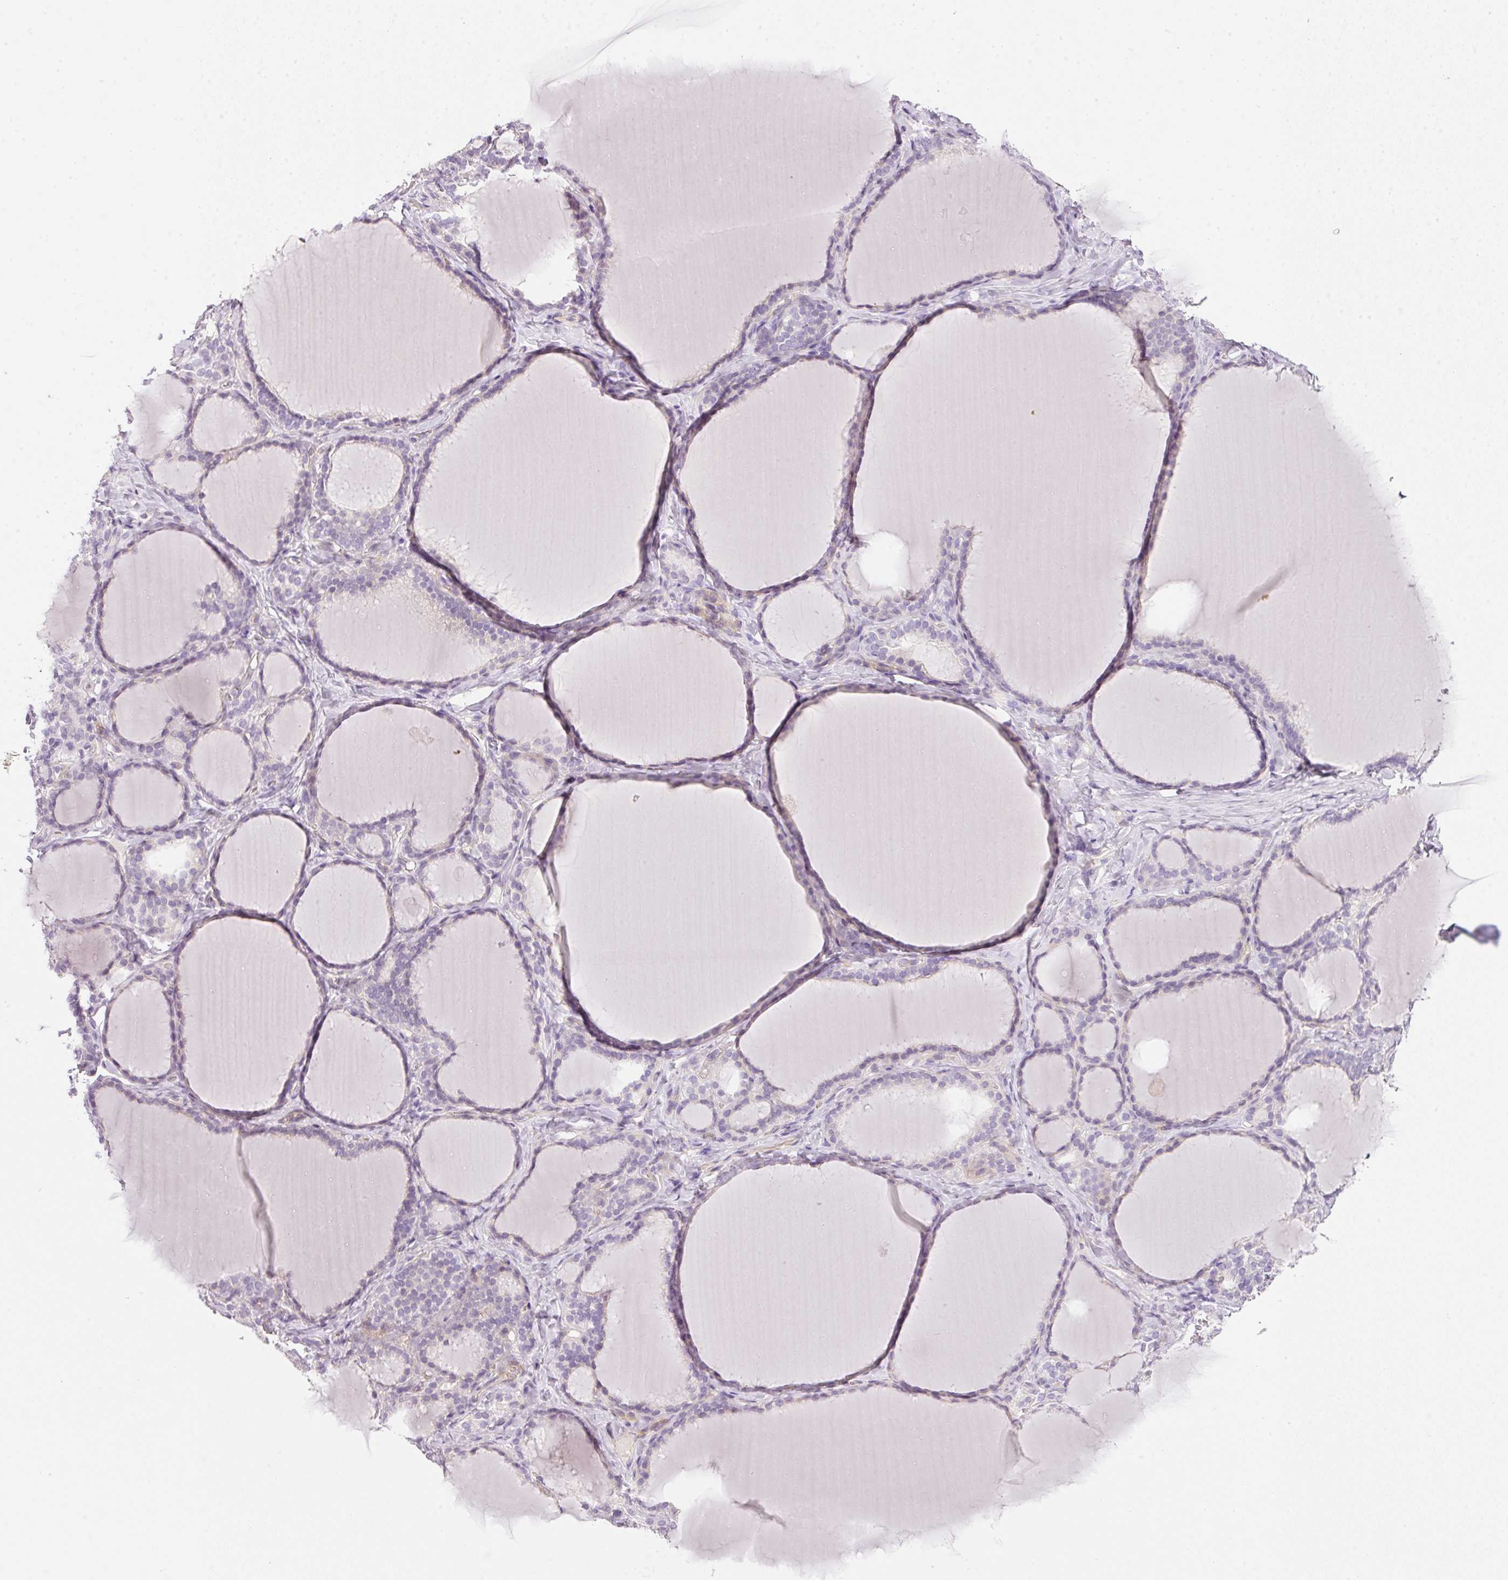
{"staining": {"intensity": "negative", "quantity": "none", "location": "none"}, "tissue": "thyroid gland", "cell_type": "Glandular cells", "image_type": "normal", "snomed": [{"axis": "morphology", "description": "Normal tissue, NOS"}, {"axis": "topography", "description": "Thyroid gland"}], "caption": "Immunohistochemical staining of benign human thyroid gland displays no significant expression in glandular cells.", "gene": "RAX2", "patient": {"sex": "female", "age": 31}}